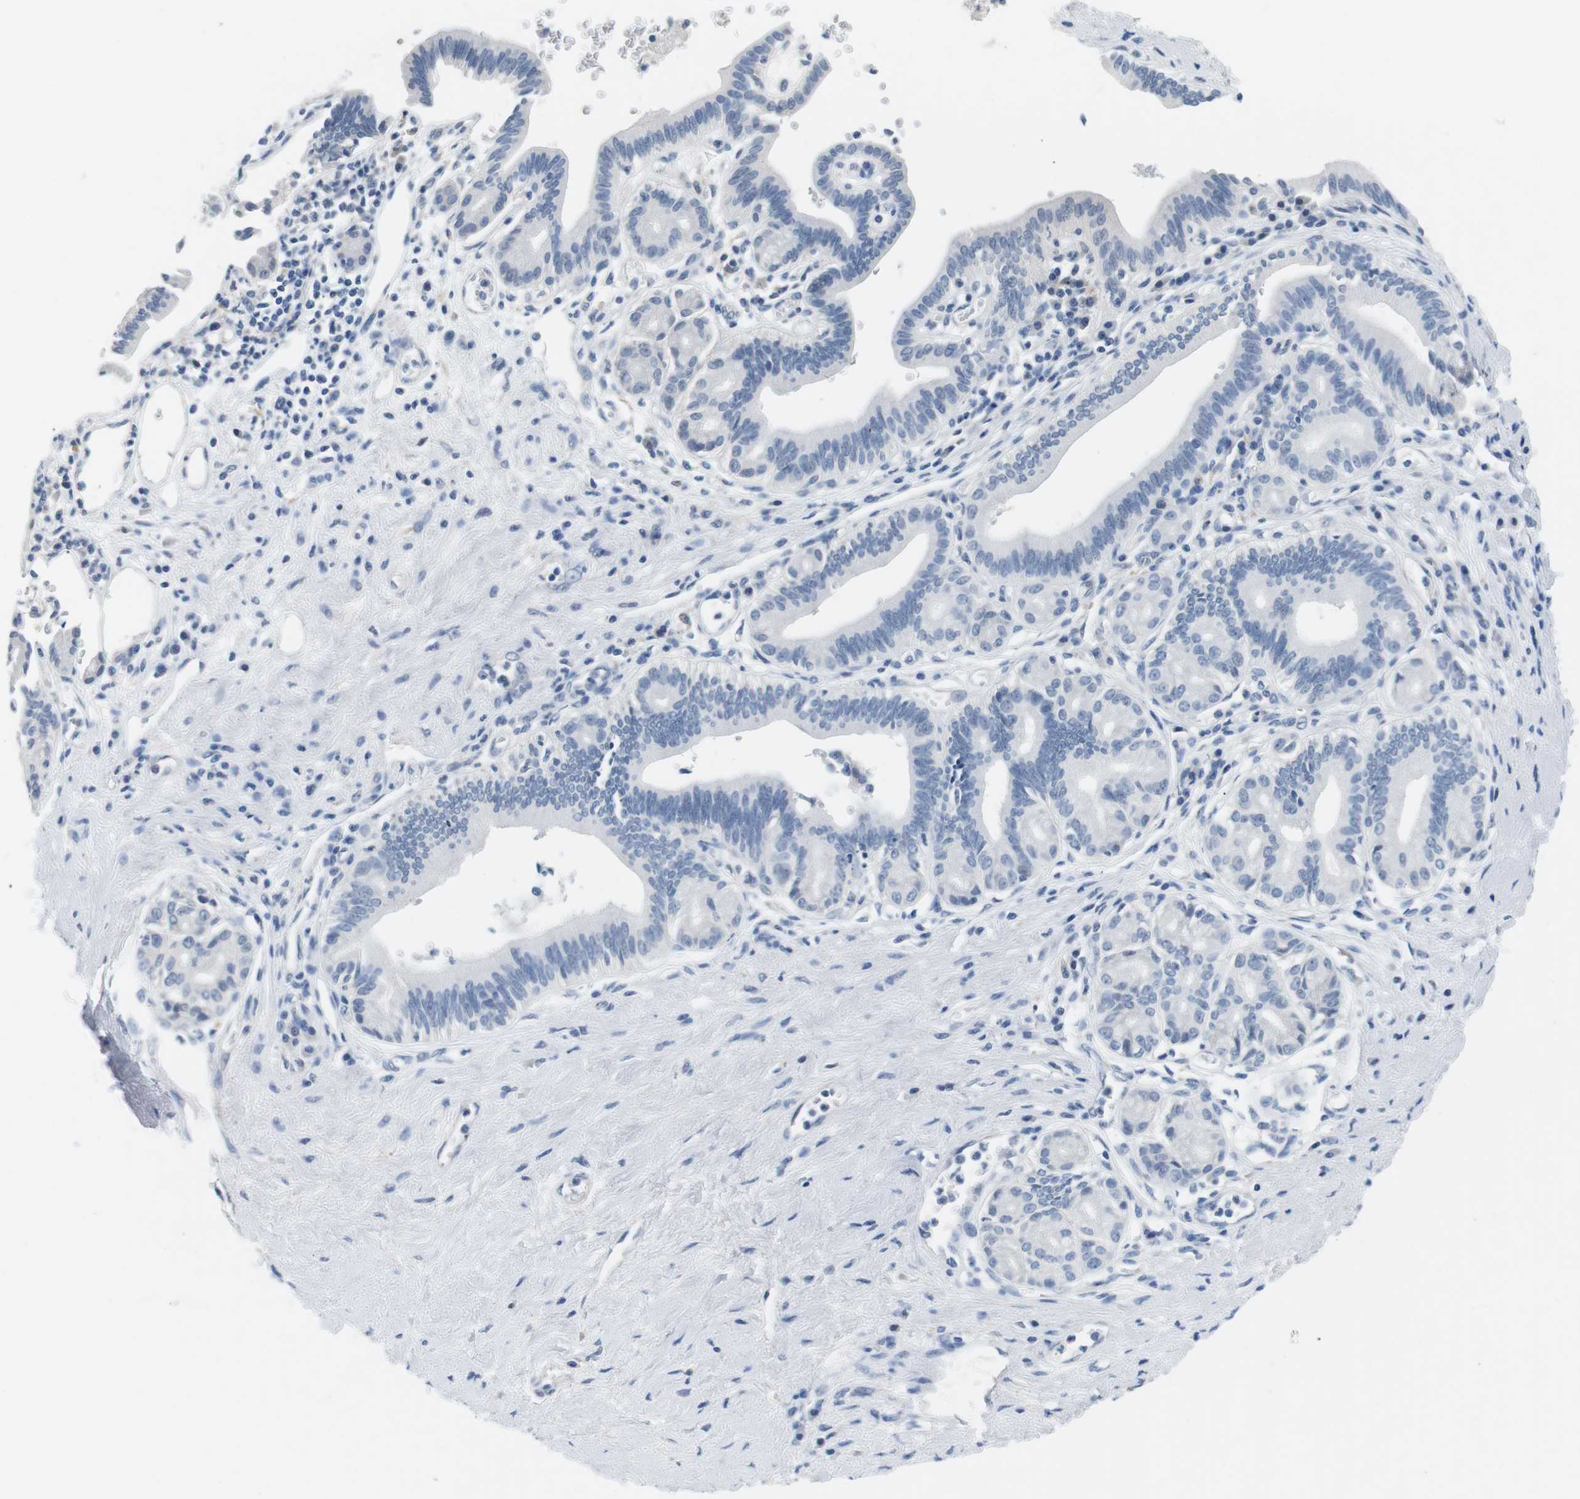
{"staining": {"intensity": "negative", "quantity": "none", "location": "none"}, "tissue": "pancreatic cancer", "cell_type": "Tumor cells", "image_type": "cancer", "snomed": [{"axis": "morphology", "description": "Adenocarcinoma, NOS"}, {"axis": "topography", "description": "Pancreas"}], "caption": "High magnification brightfield microscopy of adenocarcinoma (pancreatic) stained with DAB (3,3'-diaminobenzidine) (brown) and counterstained with hematoxylin (blue): tumor cells show no significant staining.", "gene": "FCGRT", "patient": {"sex": "female", "age": 73}}